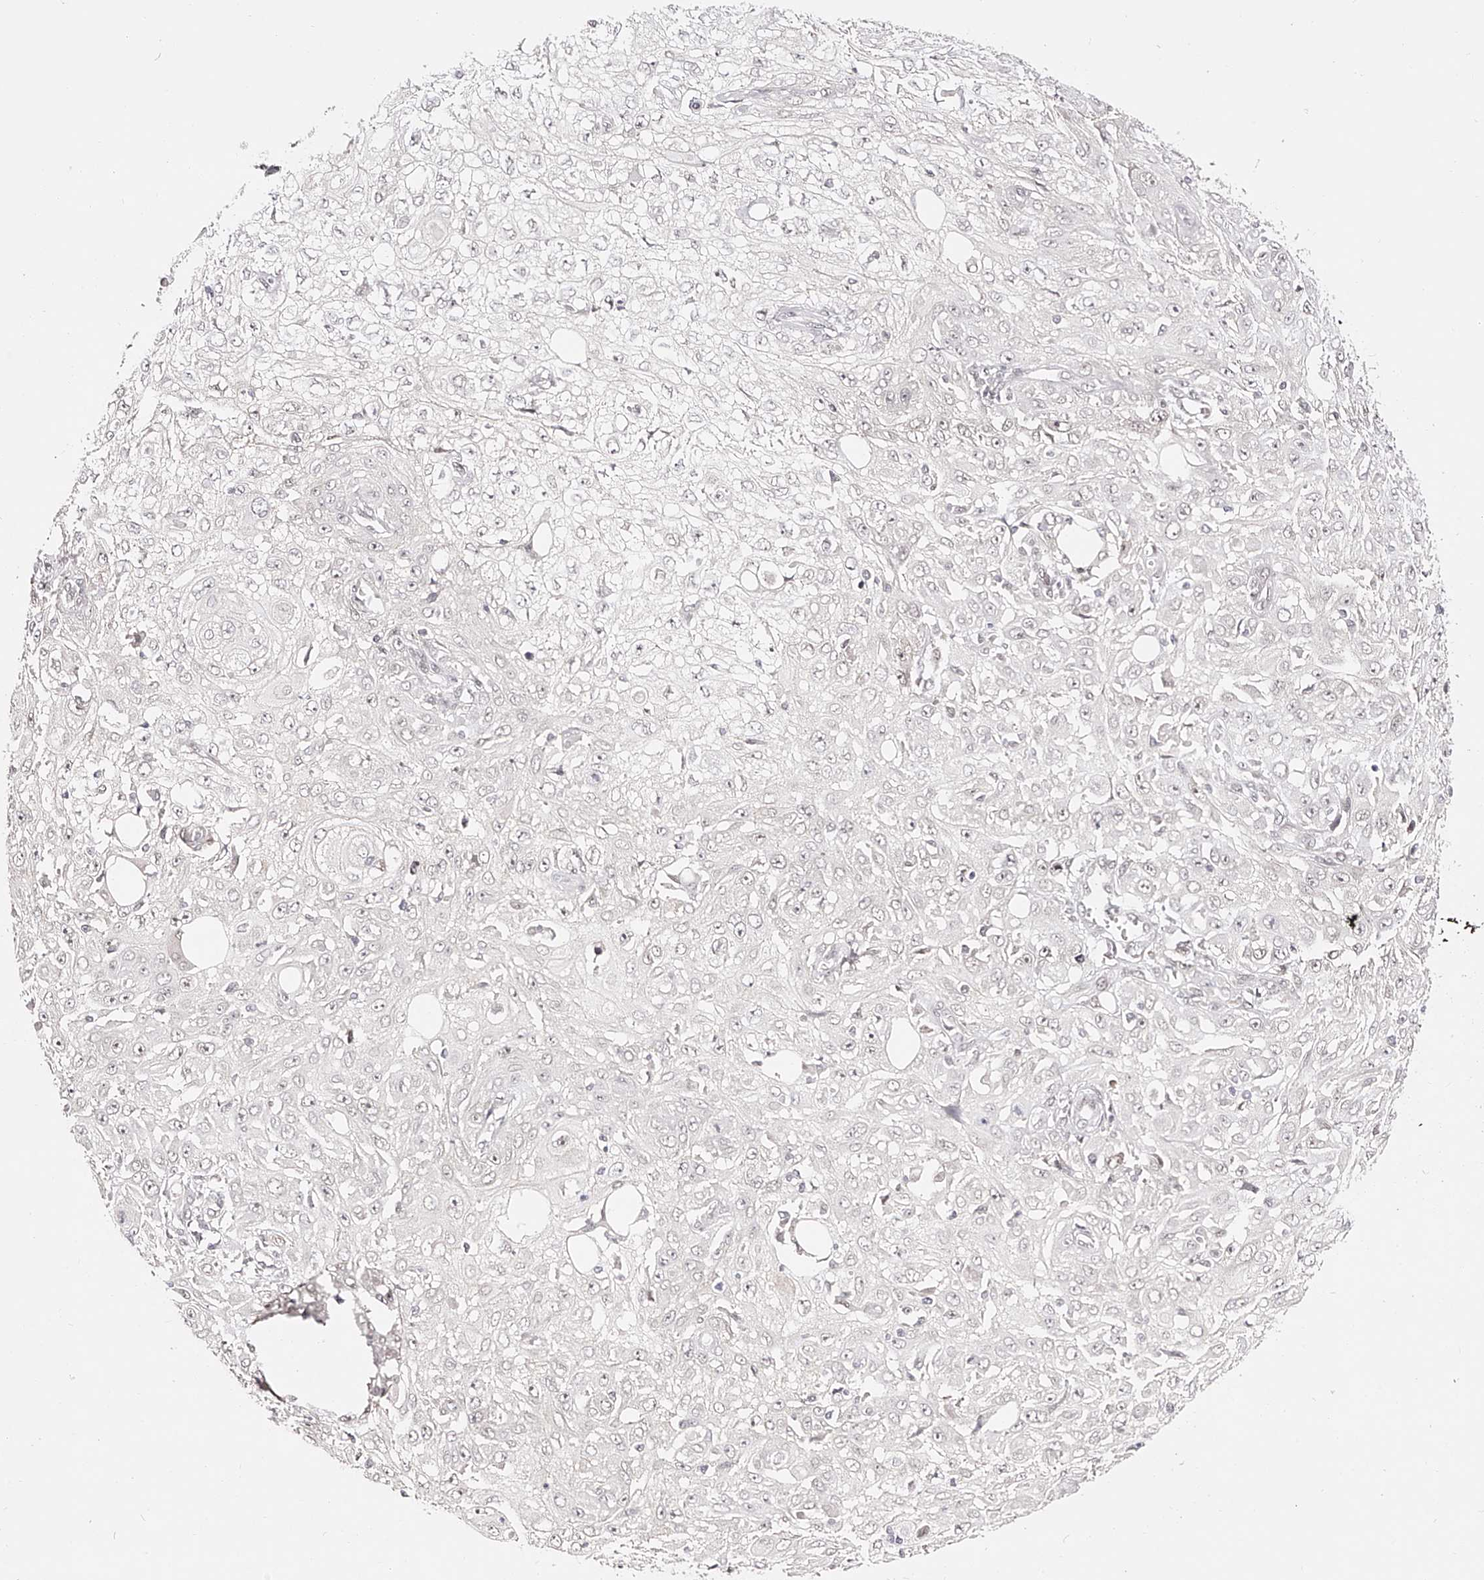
{"staining": {"intensity": "negative", "quantity": "none", "location": "none"}, "tissue": "skin cancer", "cell_type": "Tumor cells", "image_type": "cancer", "snomed": [{"axis": "morphology", "description": "Squamous cell carcinoma, NOS"}, {"axis": "morphology", "description": "Squamous cell carcinoma, metastatic, NOS"}, {"axis": "topography", "description": "Skin"}, {"axis": "topography", "description": "Lymph node"}], "caption": "Human skin squamous cell carcinoma stained for a protein using IHC displays no staining in tumor cells.", "gene": "USF3", "patient": {"sex": "male", "age": 75}}